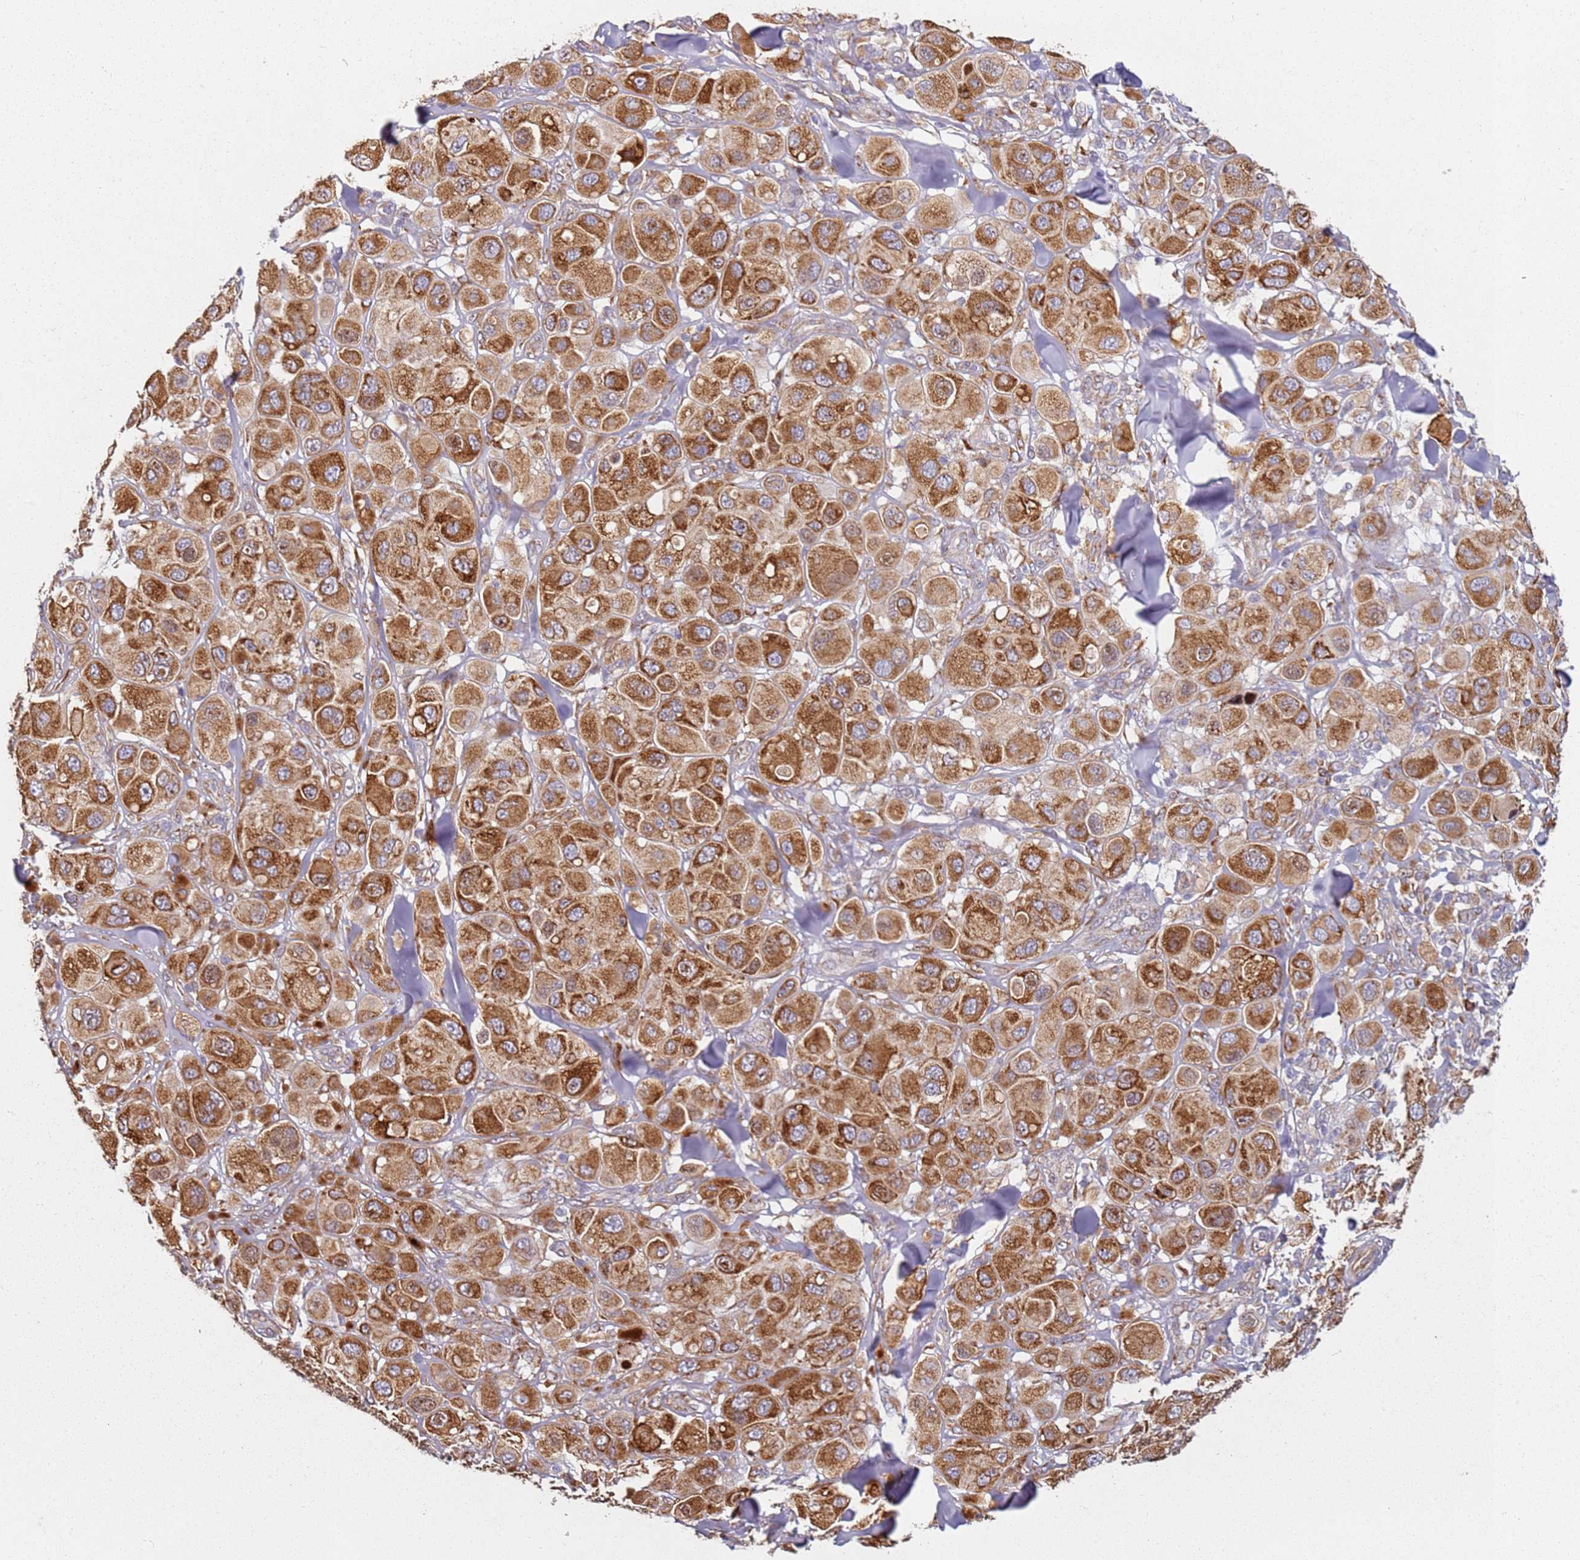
{"staining": {"intensity": "strong", "quantity": ">75%", "location": "cytoplasmic/membranous"}, "tissue": "melanoma", "cell_type": "Tumor cells", "image_type": "cancer", "snomed": [{"axis": "morphology", "description": "Malignant melanoma, Metastatic site"}, {"axis": "topography", "description": "Skin"}], "caption": "High-power microscopy captured an immunohistochemistry (IHC) photomicrograph of malignant melanoma (metastatic site), revealing strong cytoplasmic/membranous staining in approximately >75% of tumor cells.", "gene": "ARFRP1", "patient": {"sex": "male", "age": 41}}